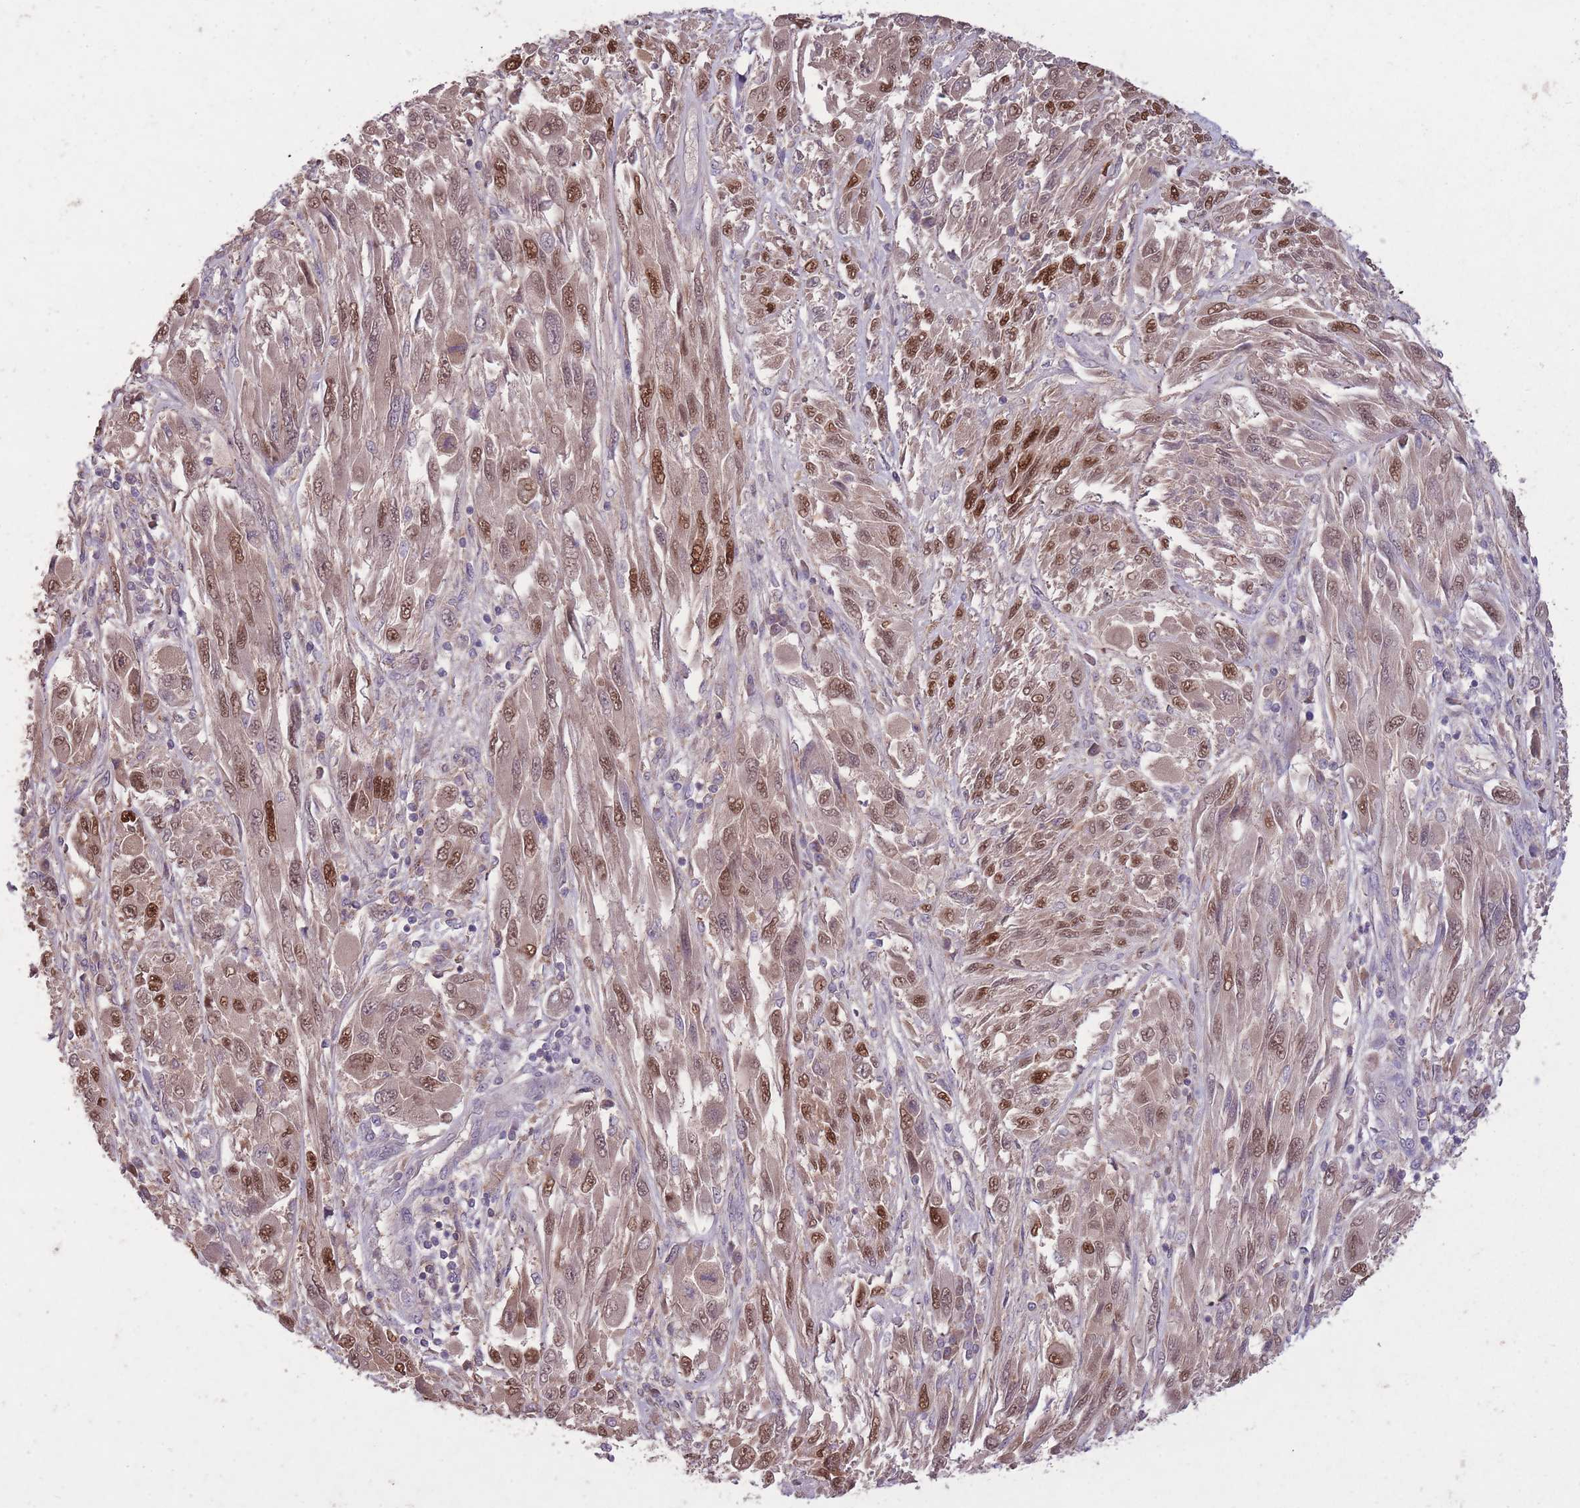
{"staining": {"intensity": "moderate", "quantity": "25%-75%", "location": "nuclear"}, "tissue": "melanoma", "cell_type": "Tumor cells", "image_type": "cancer", "snomed": [{"axis": "morphology", "description": "Malignant melanoma, NOS"}, {"axis": "topography", "description": "Skin"}], "caption": "About 25%-75% of tumor cells in malignant melanoma exhibit moderate nuclear protein staining as visualized by brown immunohistochemical staining.", "gene": "OR2V2", "patient": {"sex": "female", "age": 91}}